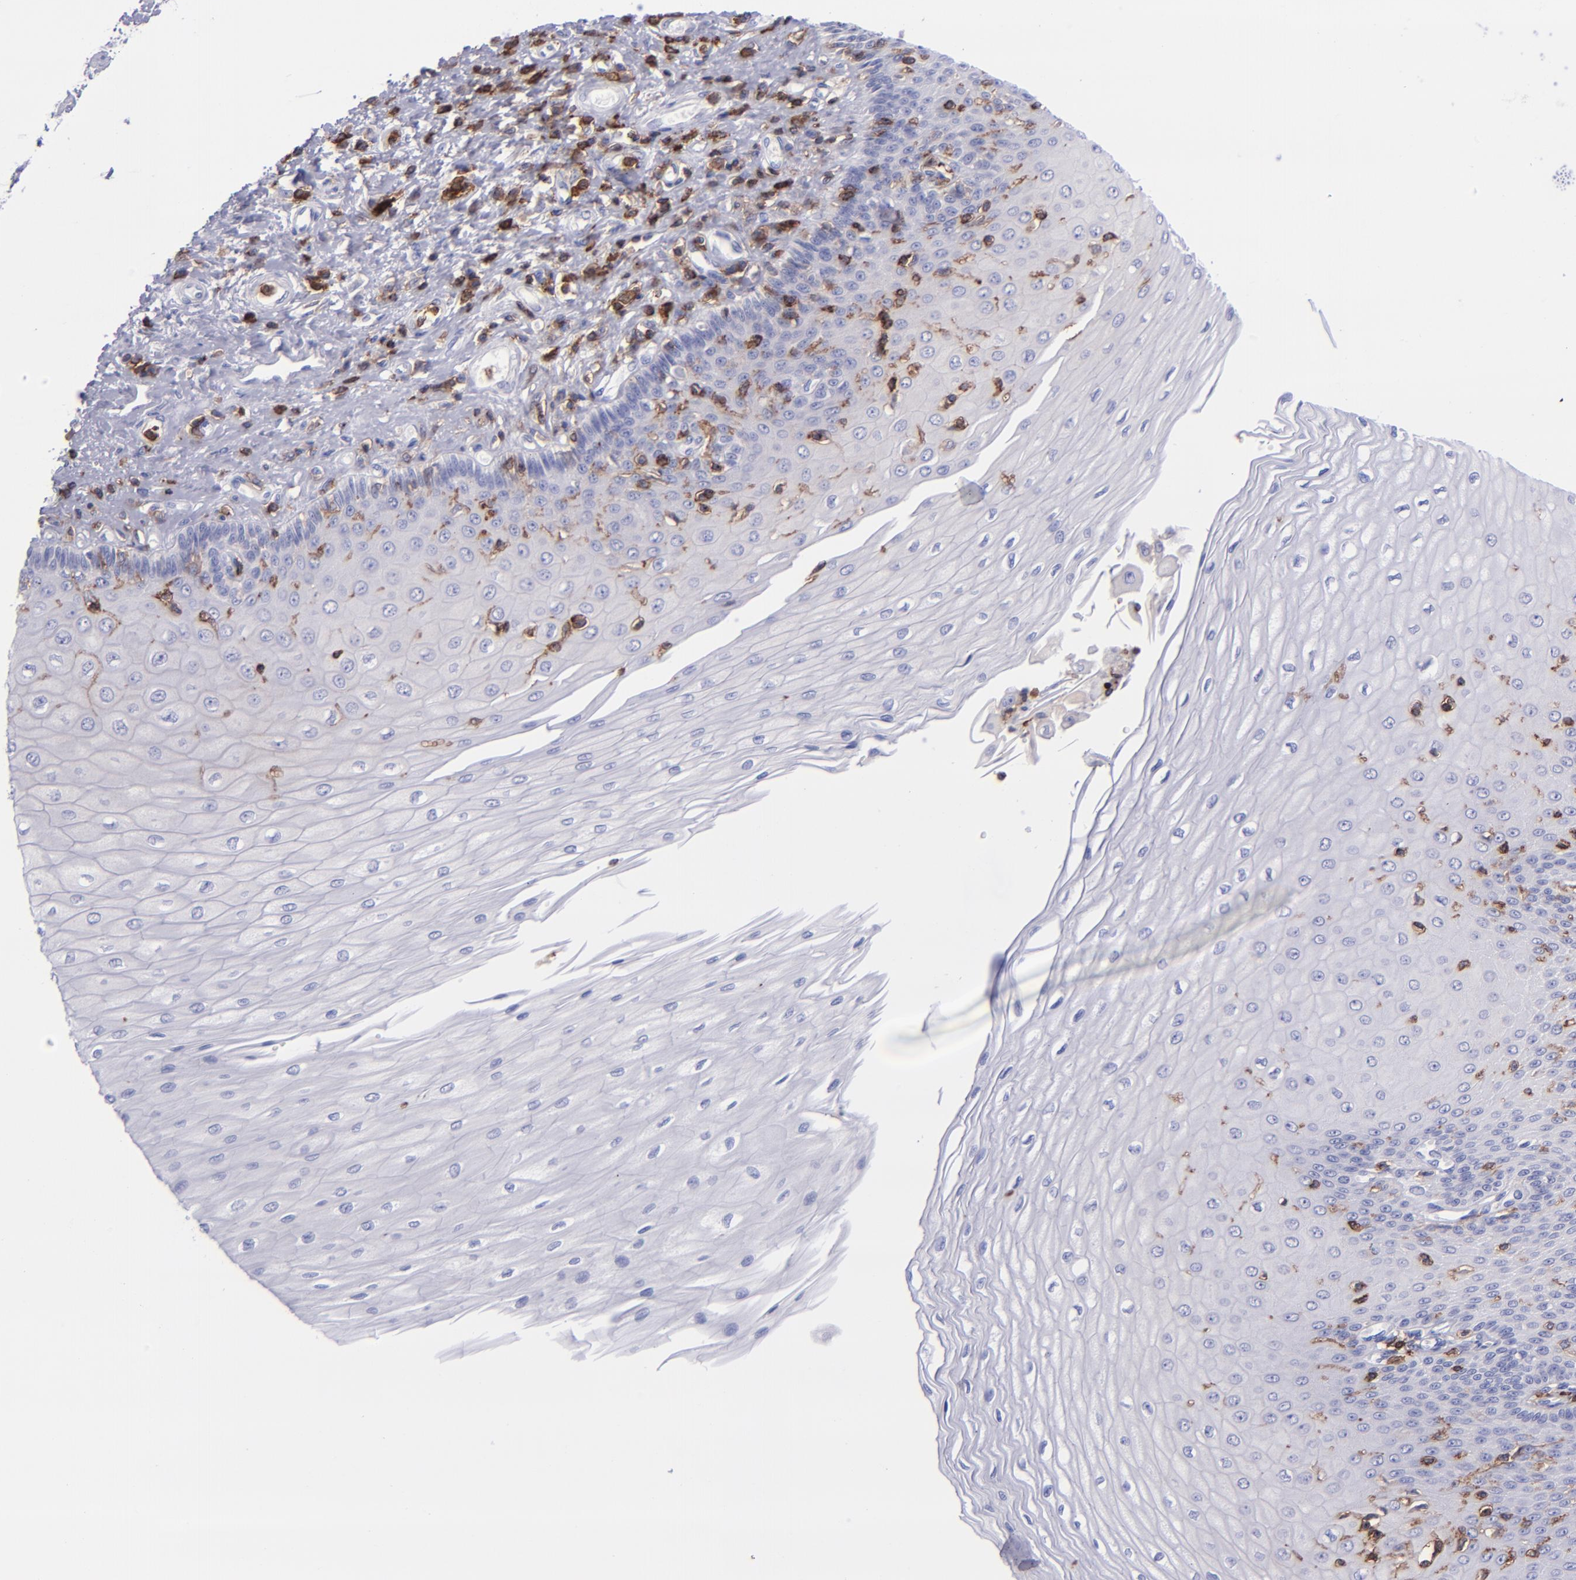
{"staining": {"intensity": "weak", "quantity": "<25%", "location": "cytoplasmic/membranous"}, "tissue": "esophagus", "cell_type": "Squamous epithelial cells", "image_type": "normal", "snomed": [{"axis": "morphology", "description": "Normal tissue, NOS"}, {"axis": "topography", "description": "Esophagus"}], "caption": "The immunohistochemistry (IHC) histopathology image has no significant staining in squamous epithelial cells of esophagus. Brightfield microscopy of immunohistochemistry (IHC) stained with DAB (brown) and hematoxylin (blue), captured at high magnification.", "gene": "ICAM3", "patient": {"sex": "male", "age": 70}}